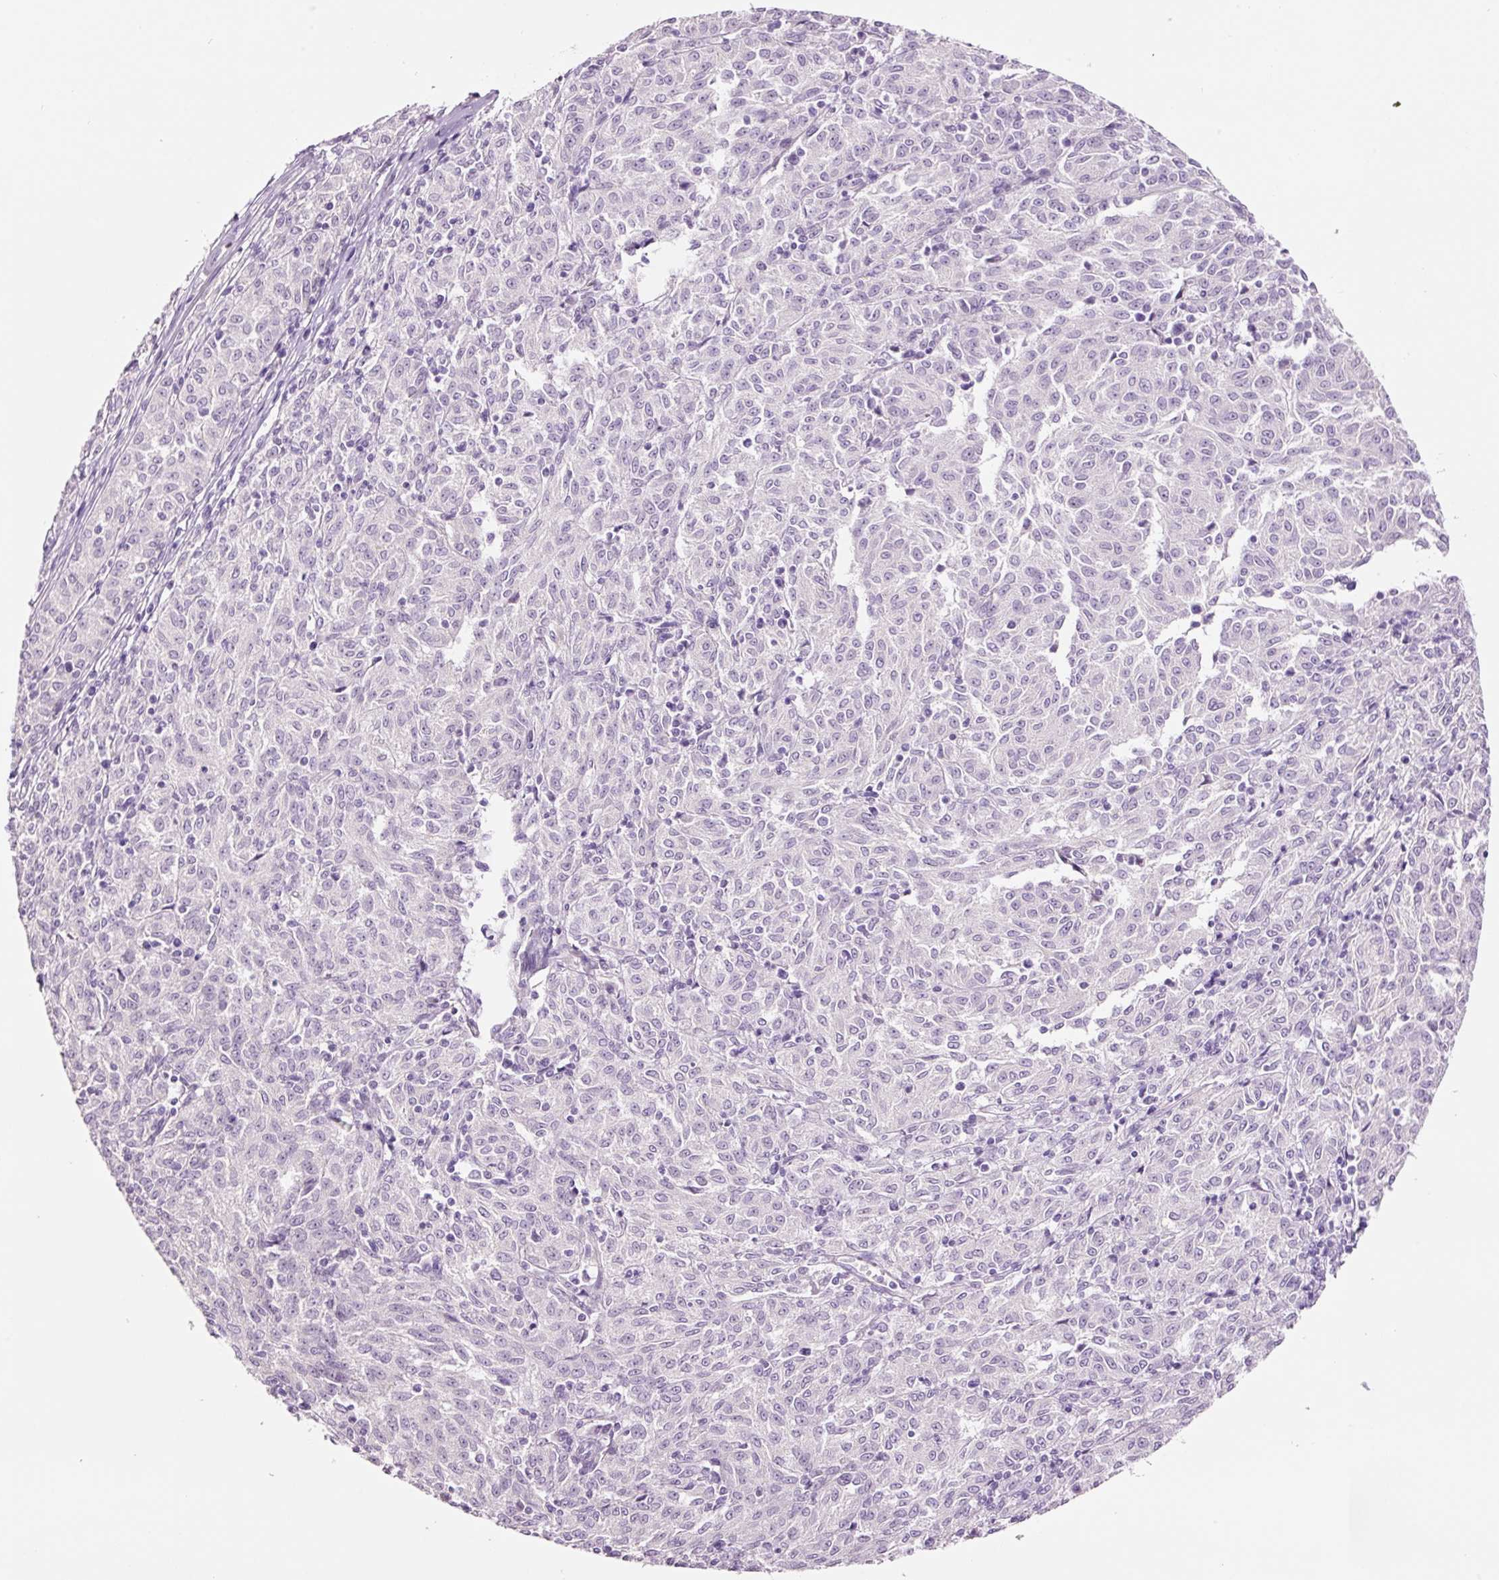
{"staining": {"intensity": "negative", "quantity": "none", "location": "none"}, "tissue": "melanoma", "cell_type": "Tumor cells", "image_type": "cancer", "snomed": [{"axis": "morphology", "description": "Malignant melanoma, NOS"}, {"axis": "topography", "description": "Skin"}], "caption": "Tumor cells are negative for protein expression in human melanoma.", "gene": "GCG", "patient": {"sex": "female", "age": 72}}